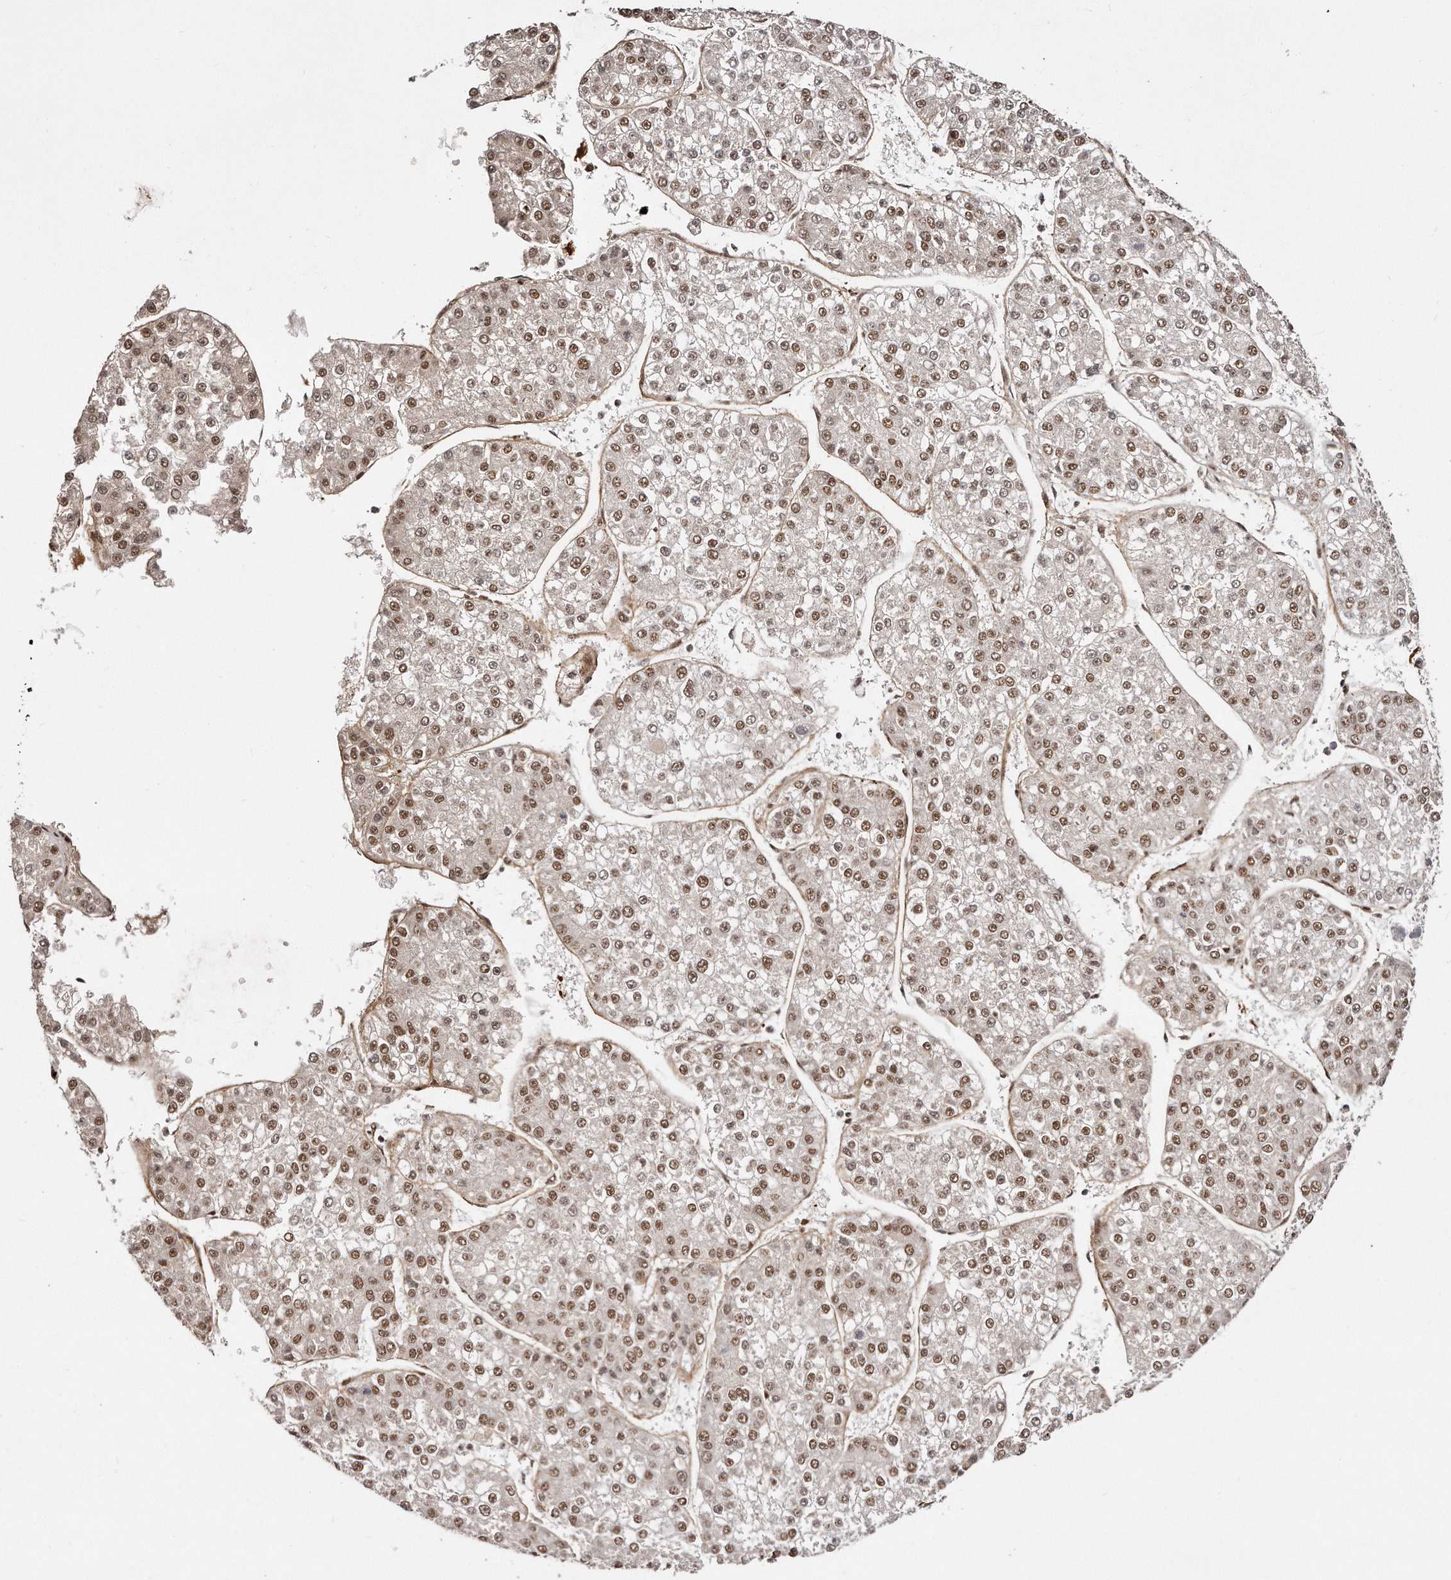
{"staining": {"intensity": "moderate", "quantity": ">75%", "location": "nuclear"}, "tissue": "liver cancer", "cell_type": "Tumor cells", "image_type": "cancer", "snomed": [{"axis": "morphology", "description": "Carcinoma, Hepatocellular, NOS"}, {"axis": "topography", "description": "Liver"}], "caption": "The photomicrograph exhibits a brown stain indicating the presence of a protein in the nuclear of tumor cells in liver cancer.", "gene": "SOX4", "patient": {"sex": "female", "age": 73}}